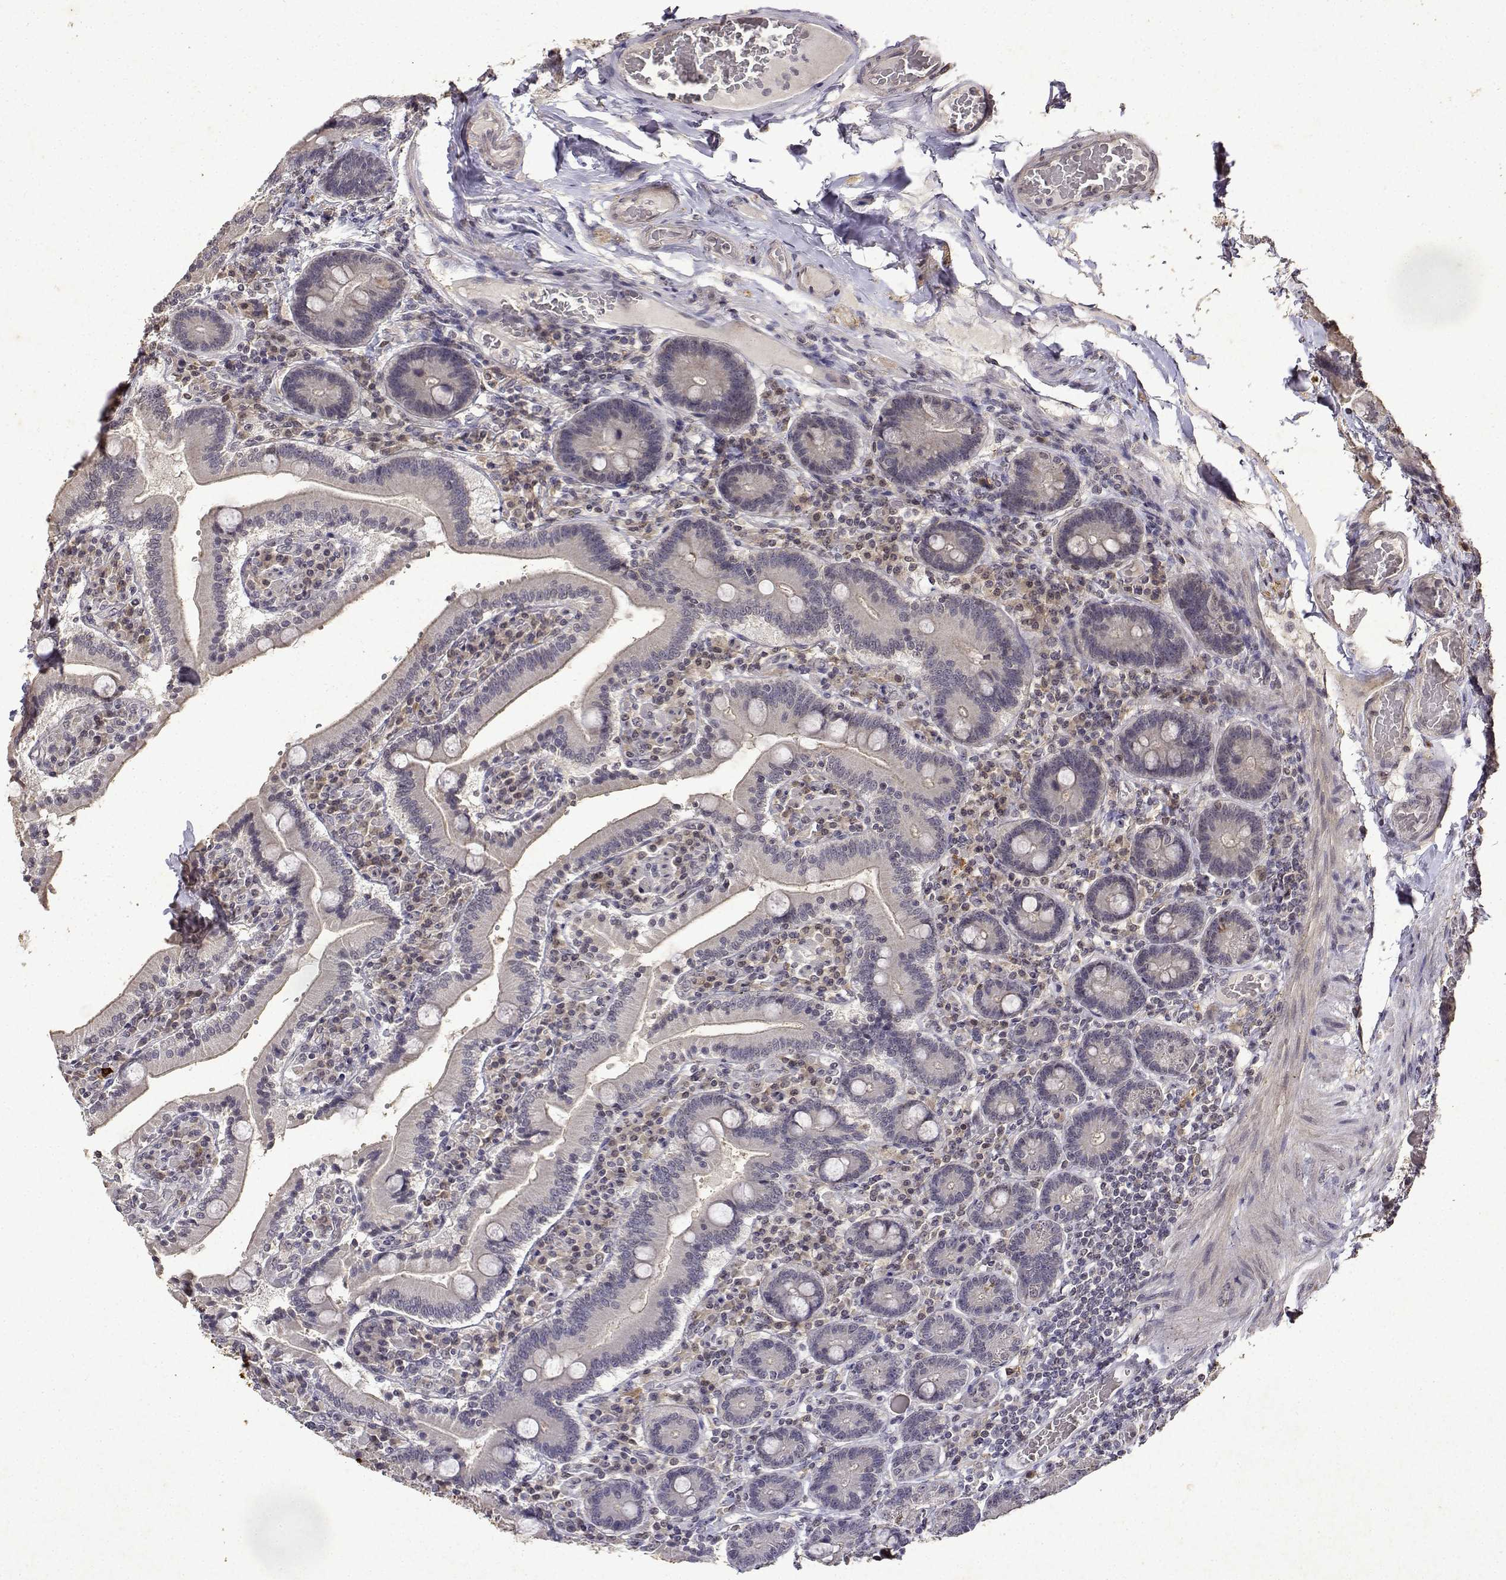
{"staining": {"intensity": "negative", "quantity": "none", "location": "none"}, "tissue": "duodenum", "cell_type": "Glandular cells", "image_type": "normal", "snomed": [{"axis": "morphology", "description": "Normal tissue, NOS"}, {"axis": "topography", "description": "Duodenum"}], "caption": "Immunohistochemistry photomicrograph of unremarkable duodenum stained for a protein (brown), which reveals no staining in glandular cells.", "gene": "BDNF", "patient": {"sex": "female", "age": 62}}